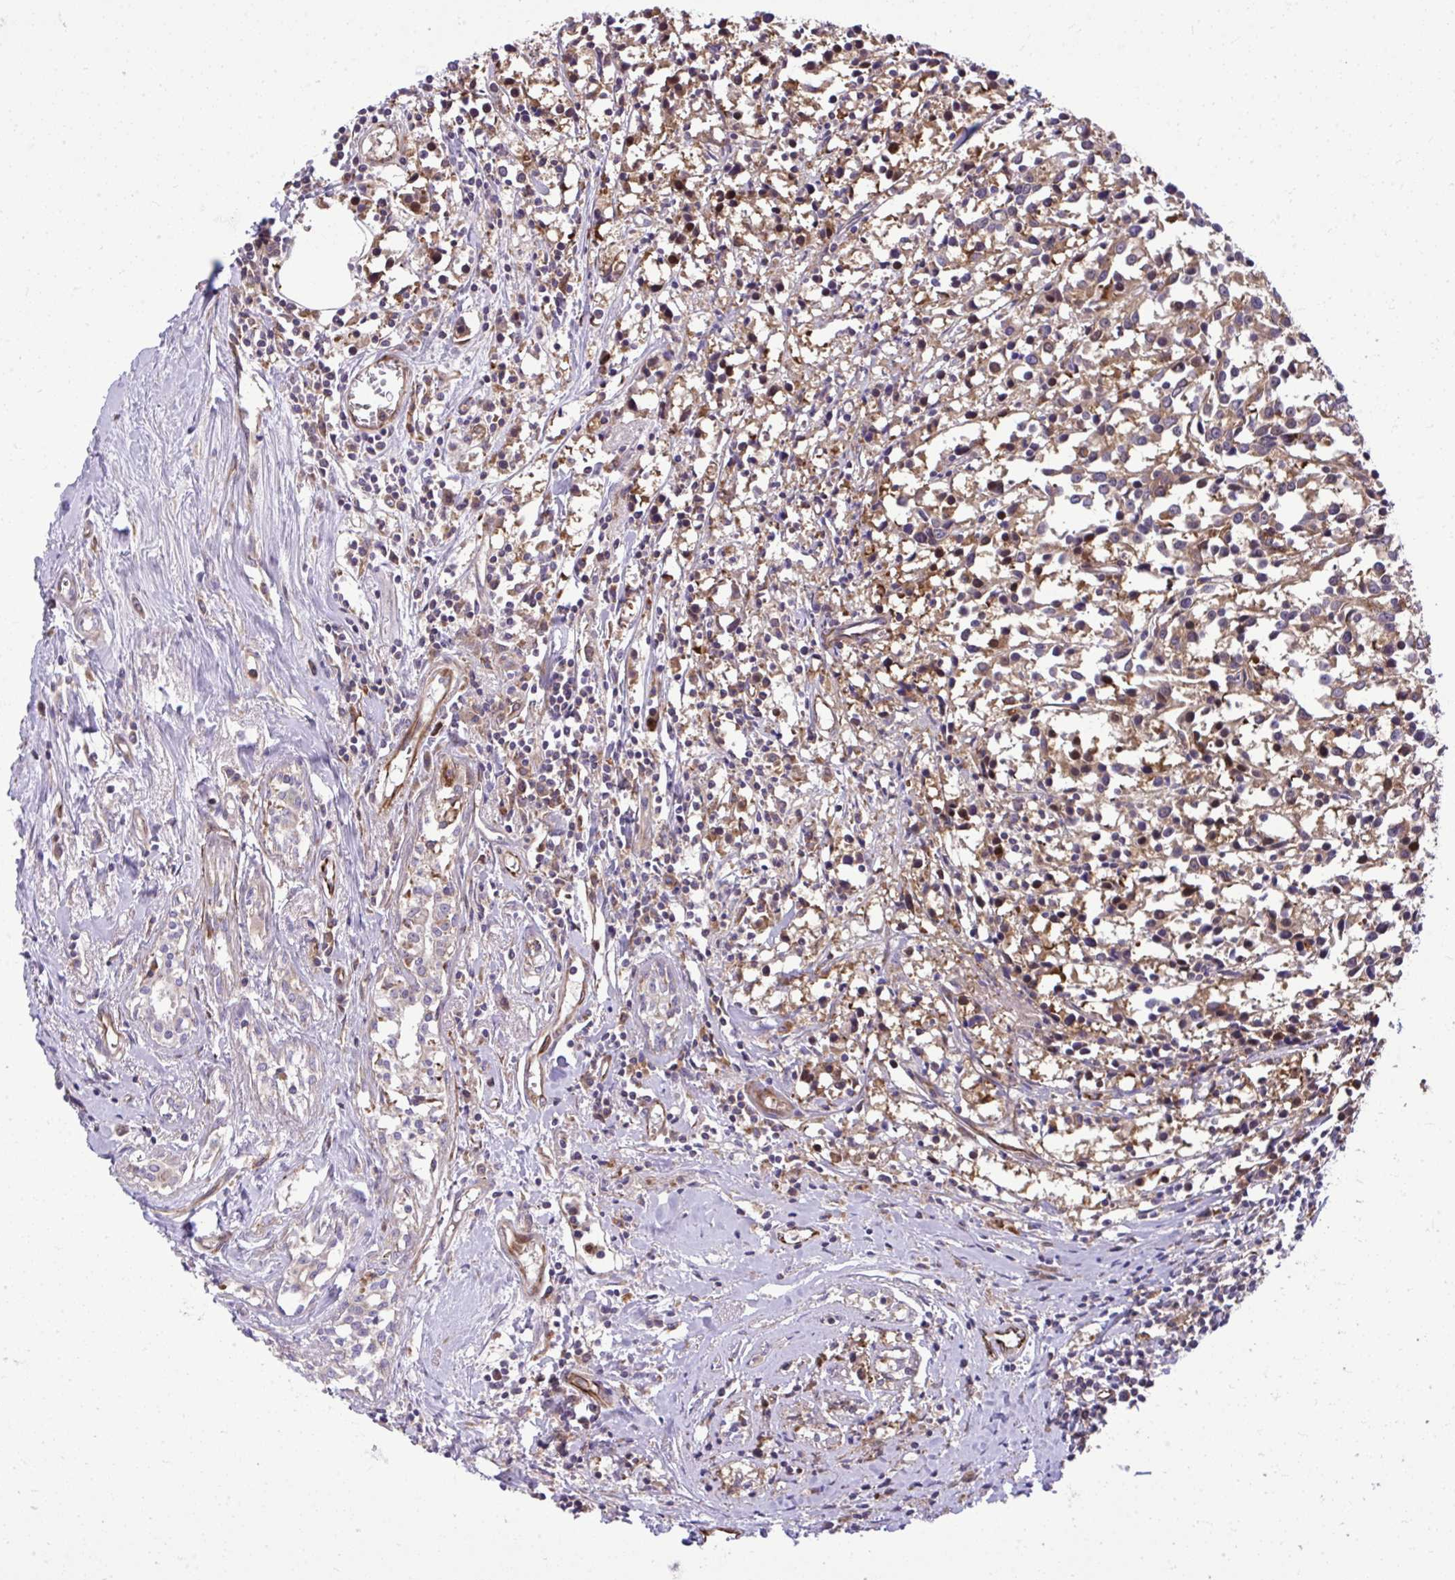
{"staining": {"intensity": "weak", "quantity": ">75%", "location": "cytoplasmic/membranous"}, "tissue": "breast cancer", "cell_type": "Tumor cells", "image_type": "cancer", "snomed": [{"axis": "morphology", "description": "Duct carcinoma"}, {"axis": "topography", "description": "Breast"}], "caption": "DAB (3,3'-diaminobenzidine) immunohistochemical staining of human breast cancer displays weak cytoplasmic/membranous protein positivity in about >75% of tumor cells.", "gene": "PAIP2", "patient": {"sex": "female", "age": 80}}